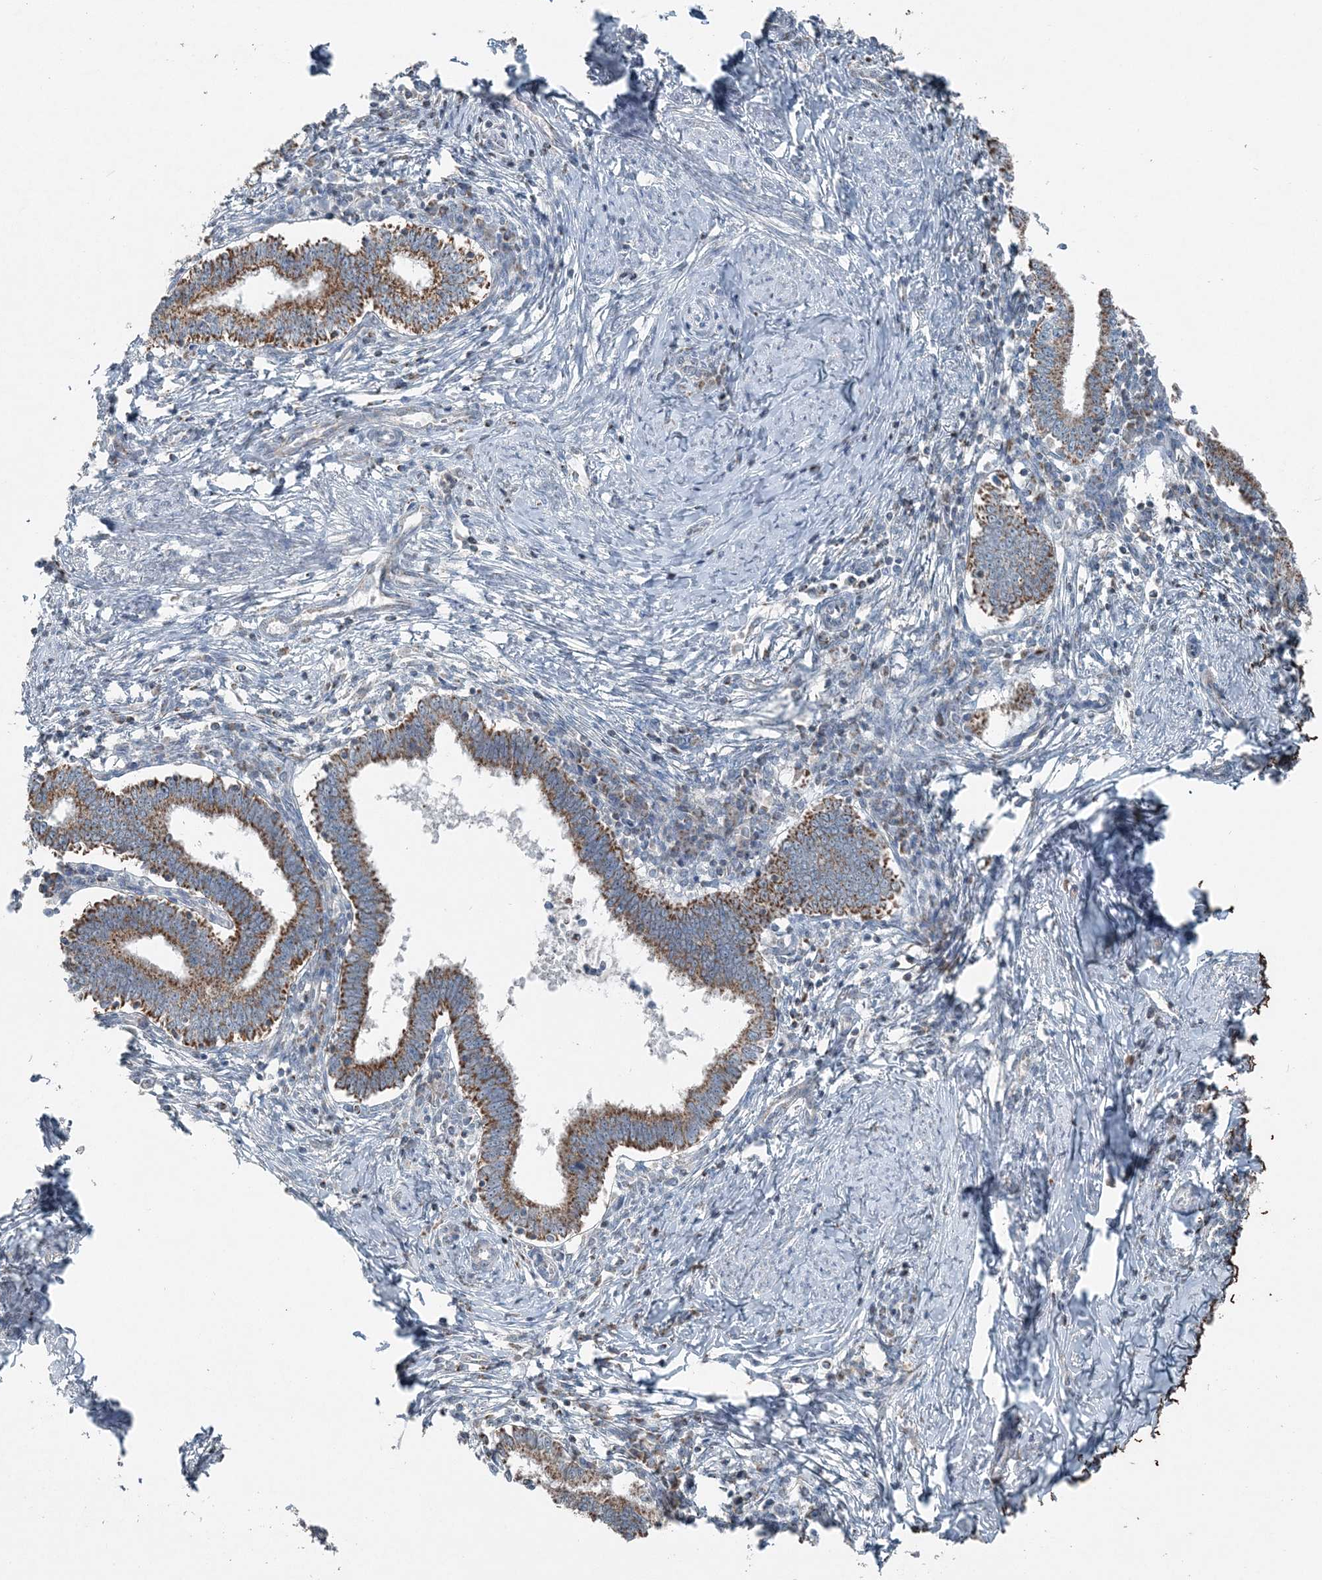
{"staining": {"intensity": "strong", "quantity": ">75%", "location": "cytoplasmic/membranous"}, "tissue": "cervical cancer", "cell_type": "Tumor cells", "image_type": "cancer", "snomed": [{"axis": "morphology", "description": "Adenocarcinoma, NOS"}, {"axis": "topography", "description": "Cervix"}], "caption": "A high amount of strong cytoplasmic/membranous expression is identified in about >75% of tumor cells in cervical adenocarcinoma tissue.", "gene": "SUCLG1", "patient": {"sex": "female", "age": 36}}